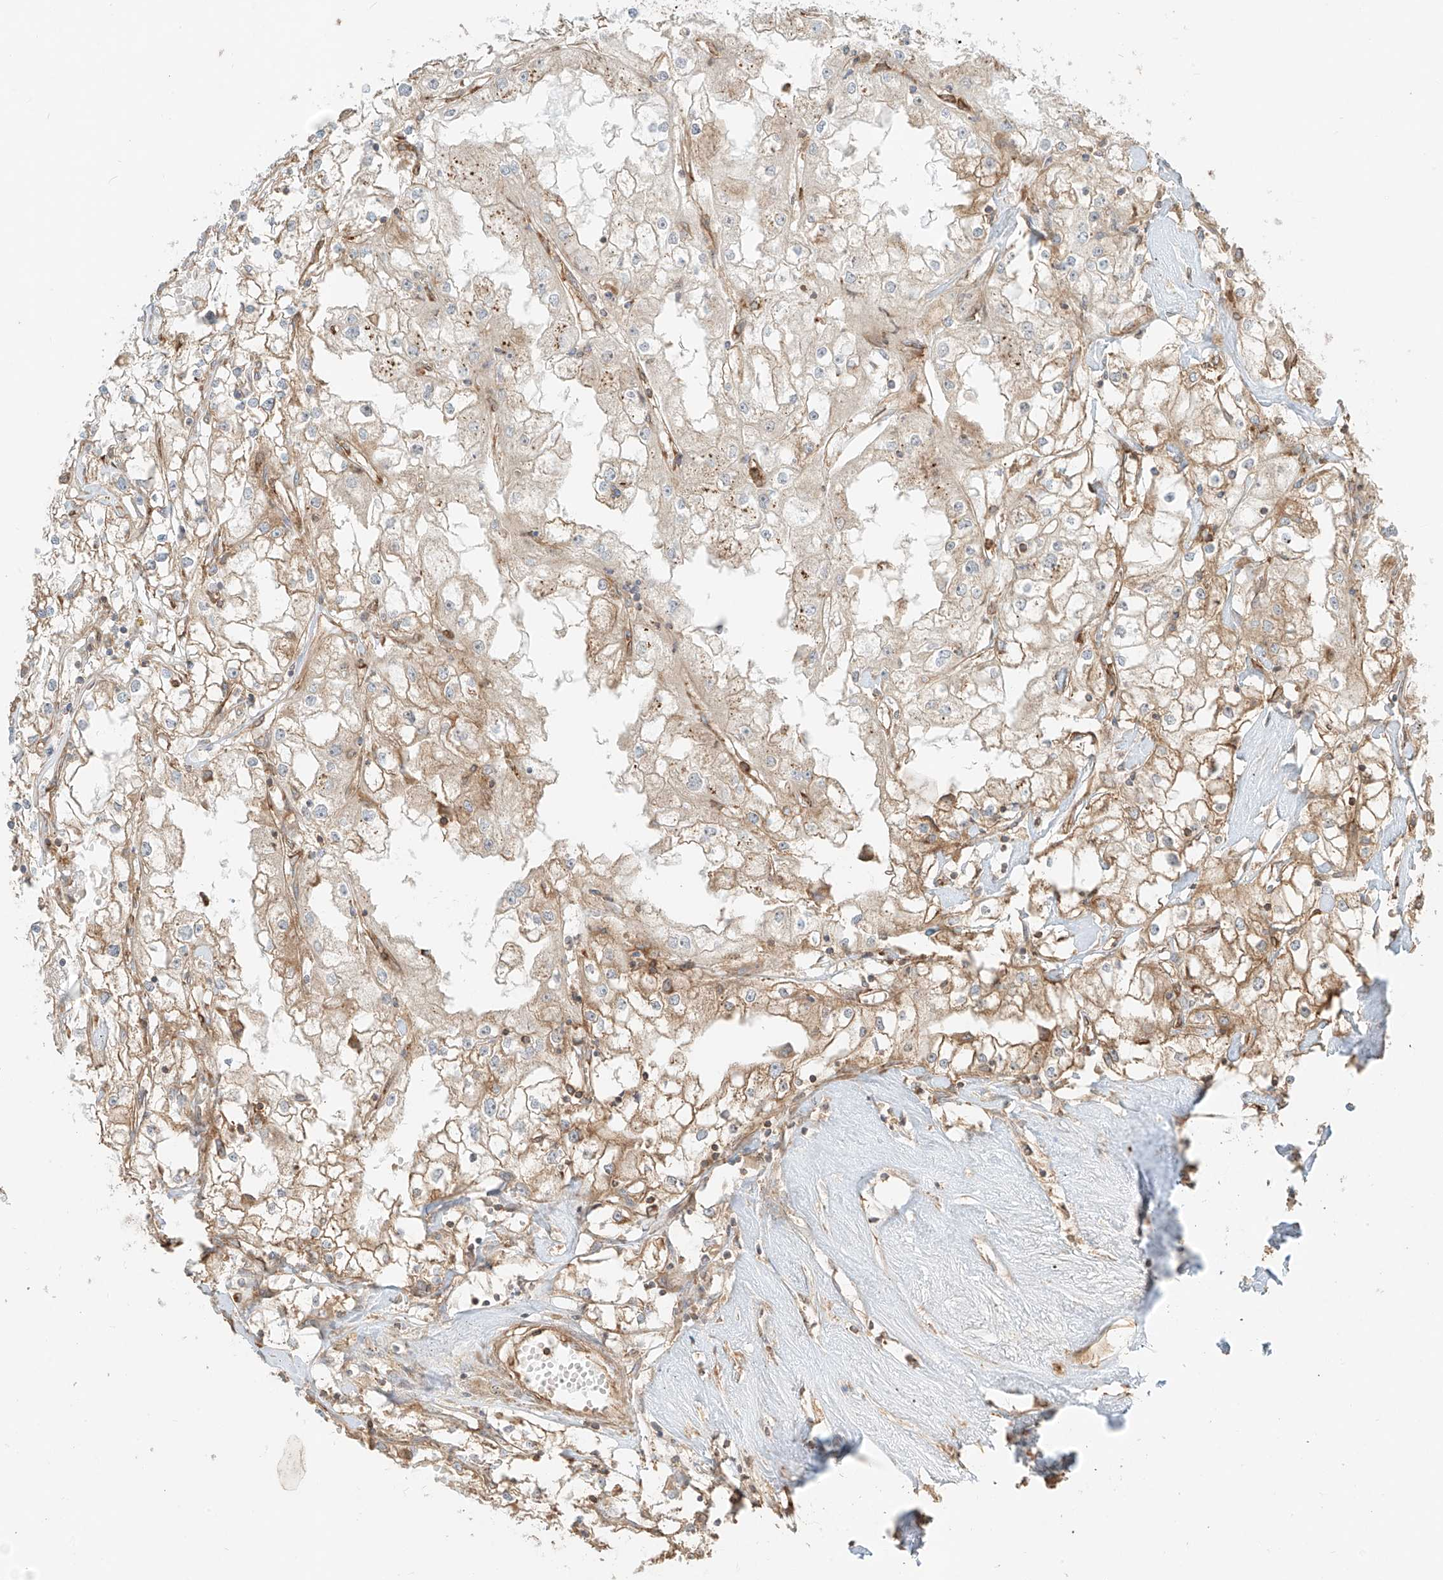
{"staining": {"intensity": "weak", "quantity": ">75%", "location": "cytoplasmic/membranous"}, "tissue": "renal cancer", "cell_type": "Tumor cells", "image_type": "cancer", "snomed": [{"axis": "morphology", "description": "Adenocarcinoma, NOS"}, {"axis": "topography", "description": "Kidney"}], "caption": "Renal adenocarcinoma stained with a protein marker reveals weak staining in tumor cells.", "gene": "CCDC115", "patient": {"sex": "male", "age": 56}}